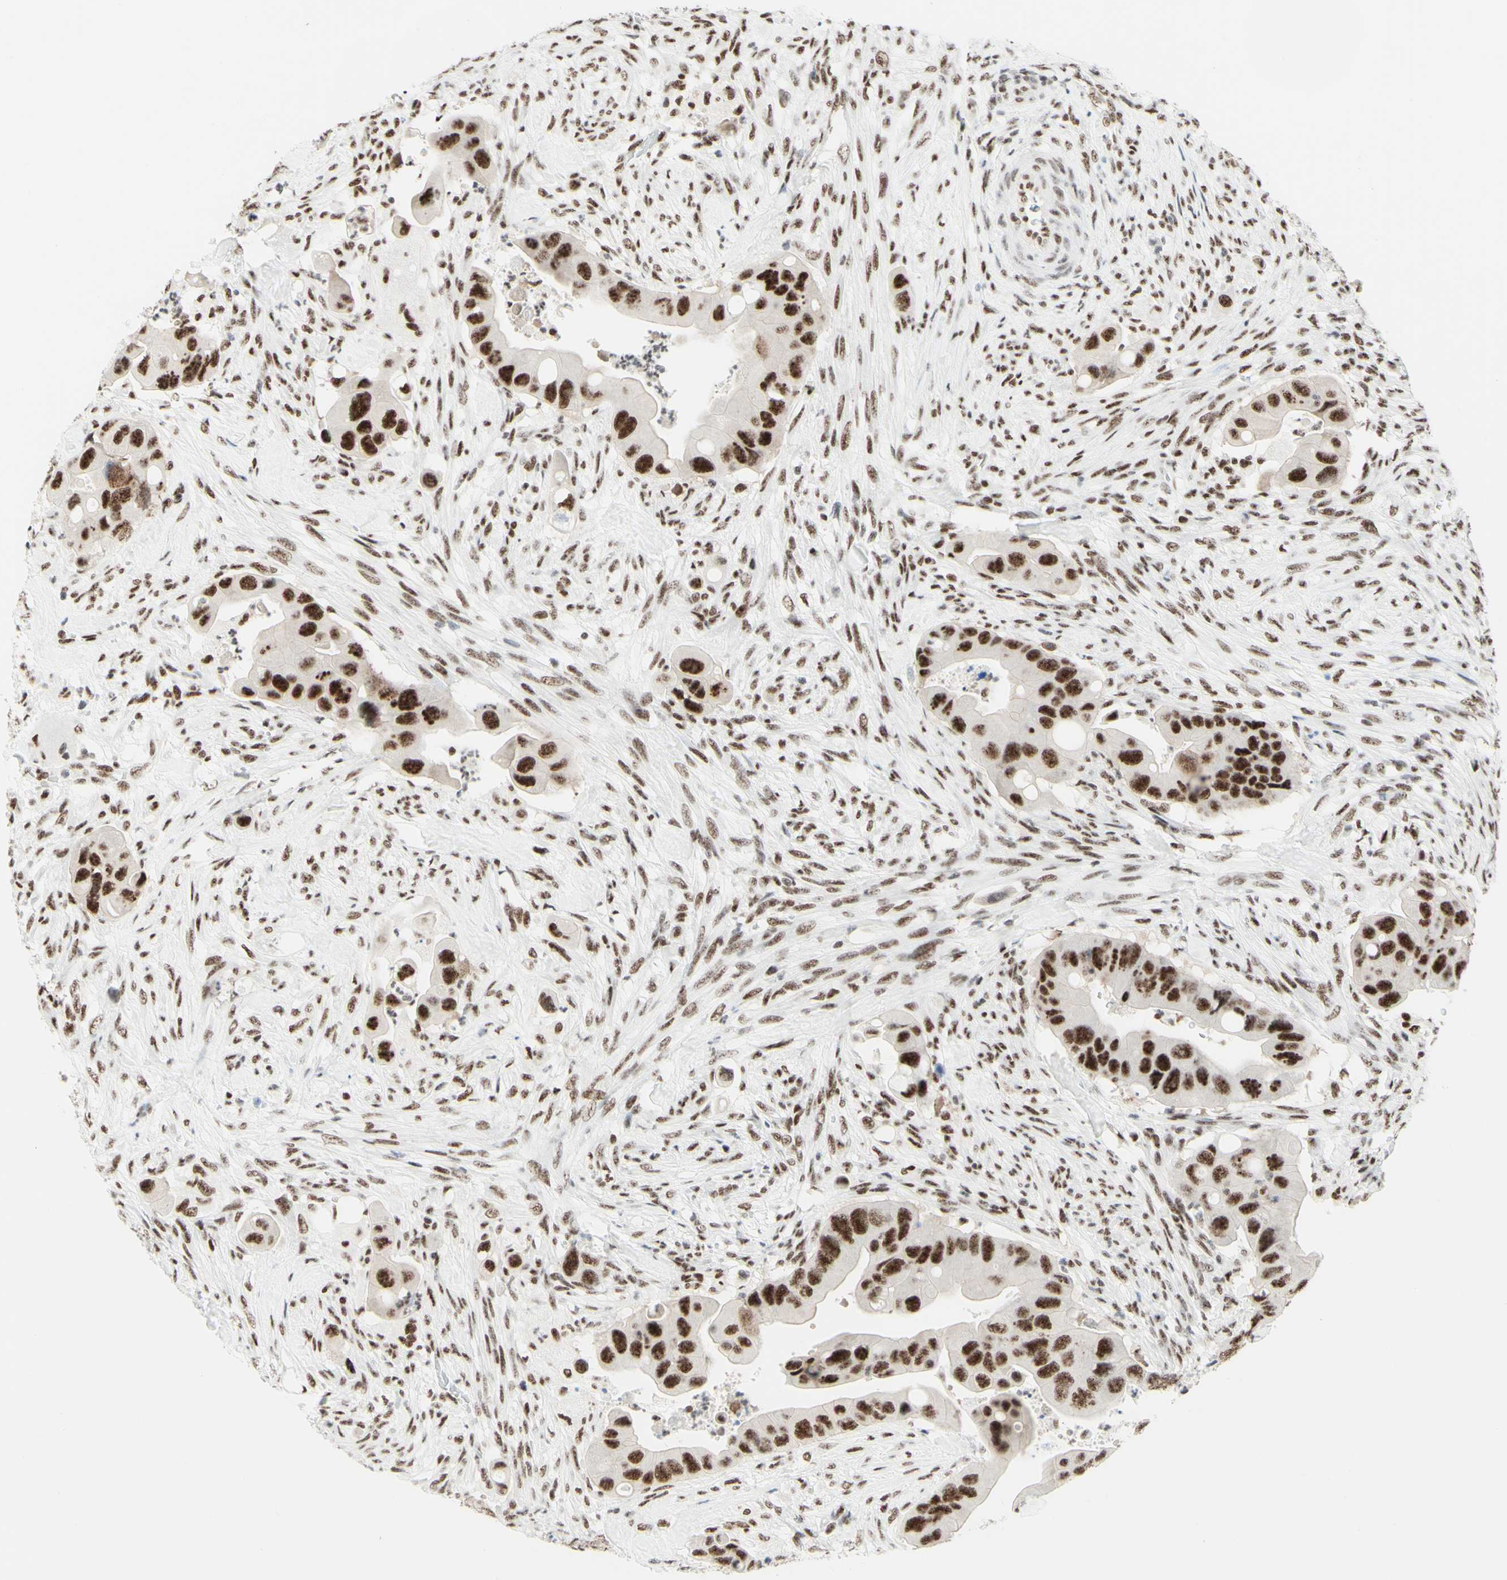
{"staining": {"intensity": "strong", "quantity": ">75%", "location": "nuclear"}, "tissue": "colorectal cancer", "cell_type": "Tumor cells", "image_type": "cancer", "snomed": [{"axis": "morphology", "description": "Adenocarcinoma, NOS"}, {"axis": "topography", "description": "Rectum"}], "caption": "A photomicrograph showing strong nuclear expression in approximately >75% of tumor cells in colorectal cancer (adenocarcinoma), as visualized by brown immunohistochemical staining.", "gene": "WTAP", "patient": {"sex": "female", "age": 57}}